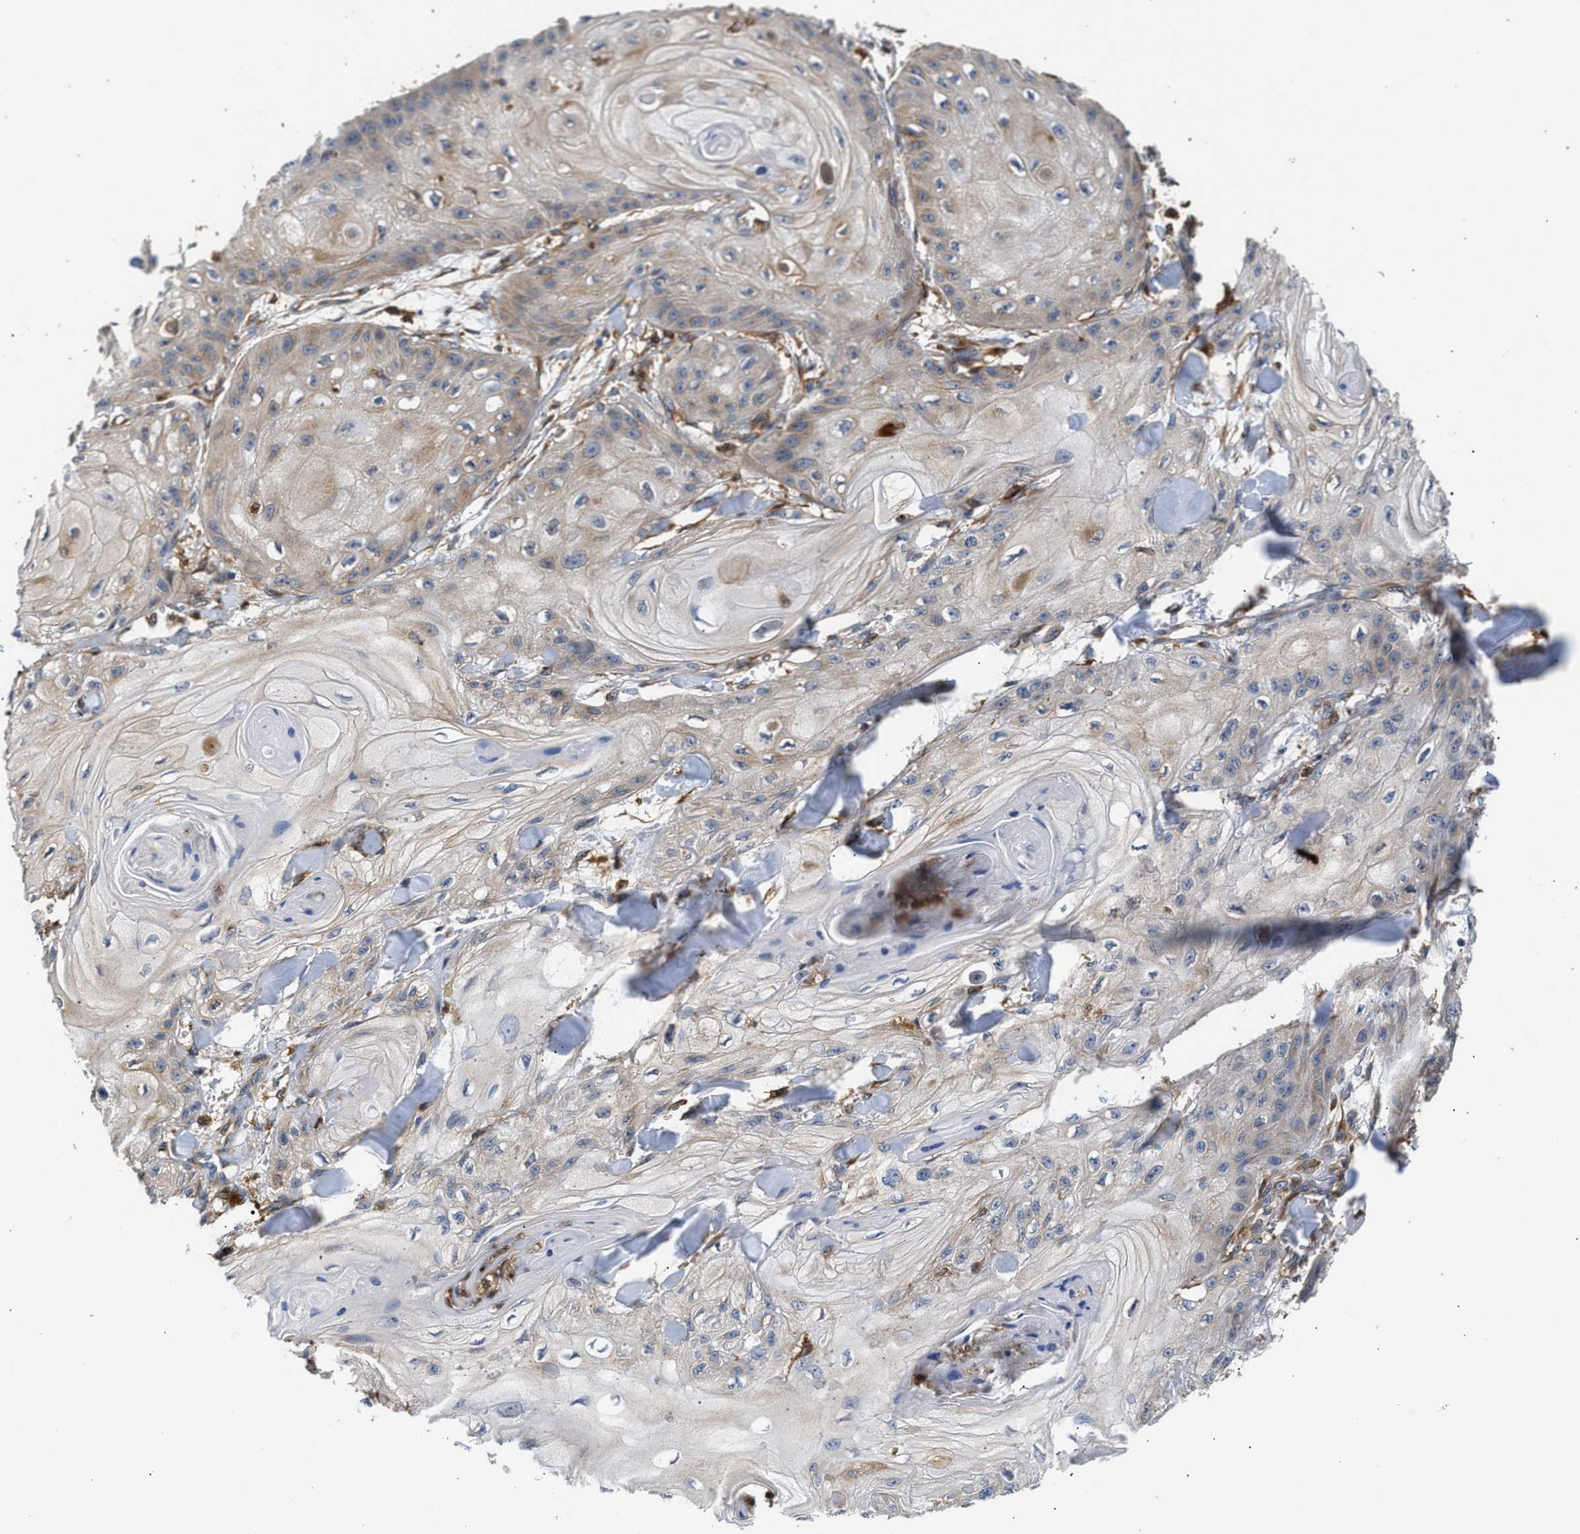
{"staining": {"intensity": "weak", "quantity": "25%-75%", "location": "cytoplasmic/membranous"}, "tissue": "skin cancer", "cell_type": "Tumor cells", "image_type": "cancer", "snomed": [{"axis": "morphology", "description": "Squamous cell carcinoma, NOS"}, {"axis": "topography", "description": "Skin"}], "caption": "The immunohistochemical stain labels weak cytoplasmic/membranous positivity in tumor cells of skin cancer tissue. (Brightfield microscopy of DAB IHC at high magnification).", "gene": "RAB31", "patient": {"sex": "male", "age": 74}}